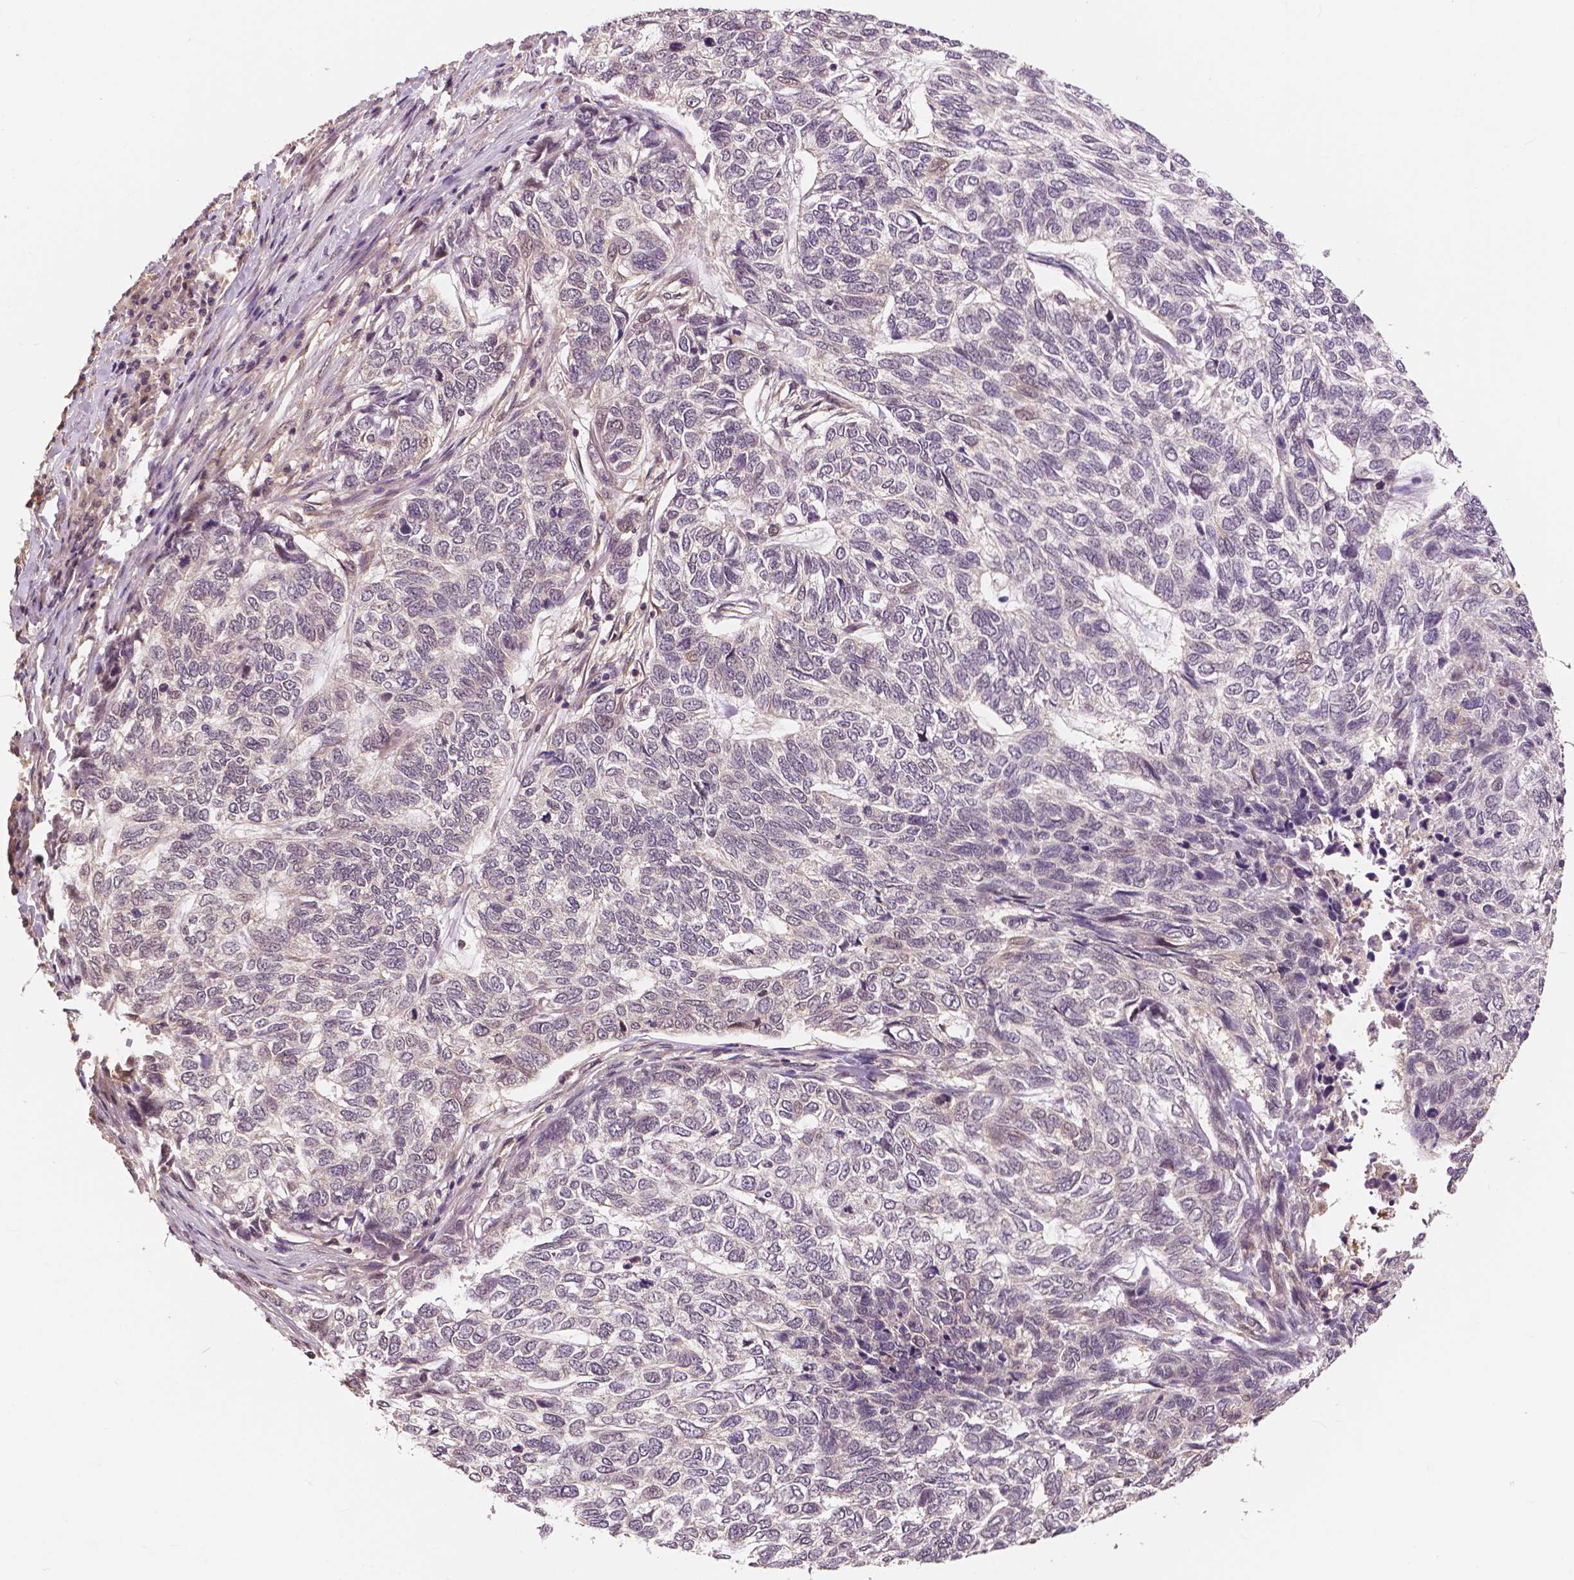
{"staining": {"intensity": "negative", "quantity": "none", "location": "none"}, "tissue": "skin cancer", "cell_type": "Tumor cells", "image_type": "cancer", "snomed": [{"axis": "morphology", "description": "Basal cell carcinoma"}, {"axis": "topography", "description": "Skin"}], "caption": "Immunohistochemistry micrograph of neoplastic tissue: skin cancer (basal cell carcinoma) stained with DAB (3,3'-diaminobenzidine) demonstrates no significant protein expression in tumor cells. Nuclei are stained in blue.", "gene": "MAP1LC3B", "patient": {"sex": "female", "age": 65}}